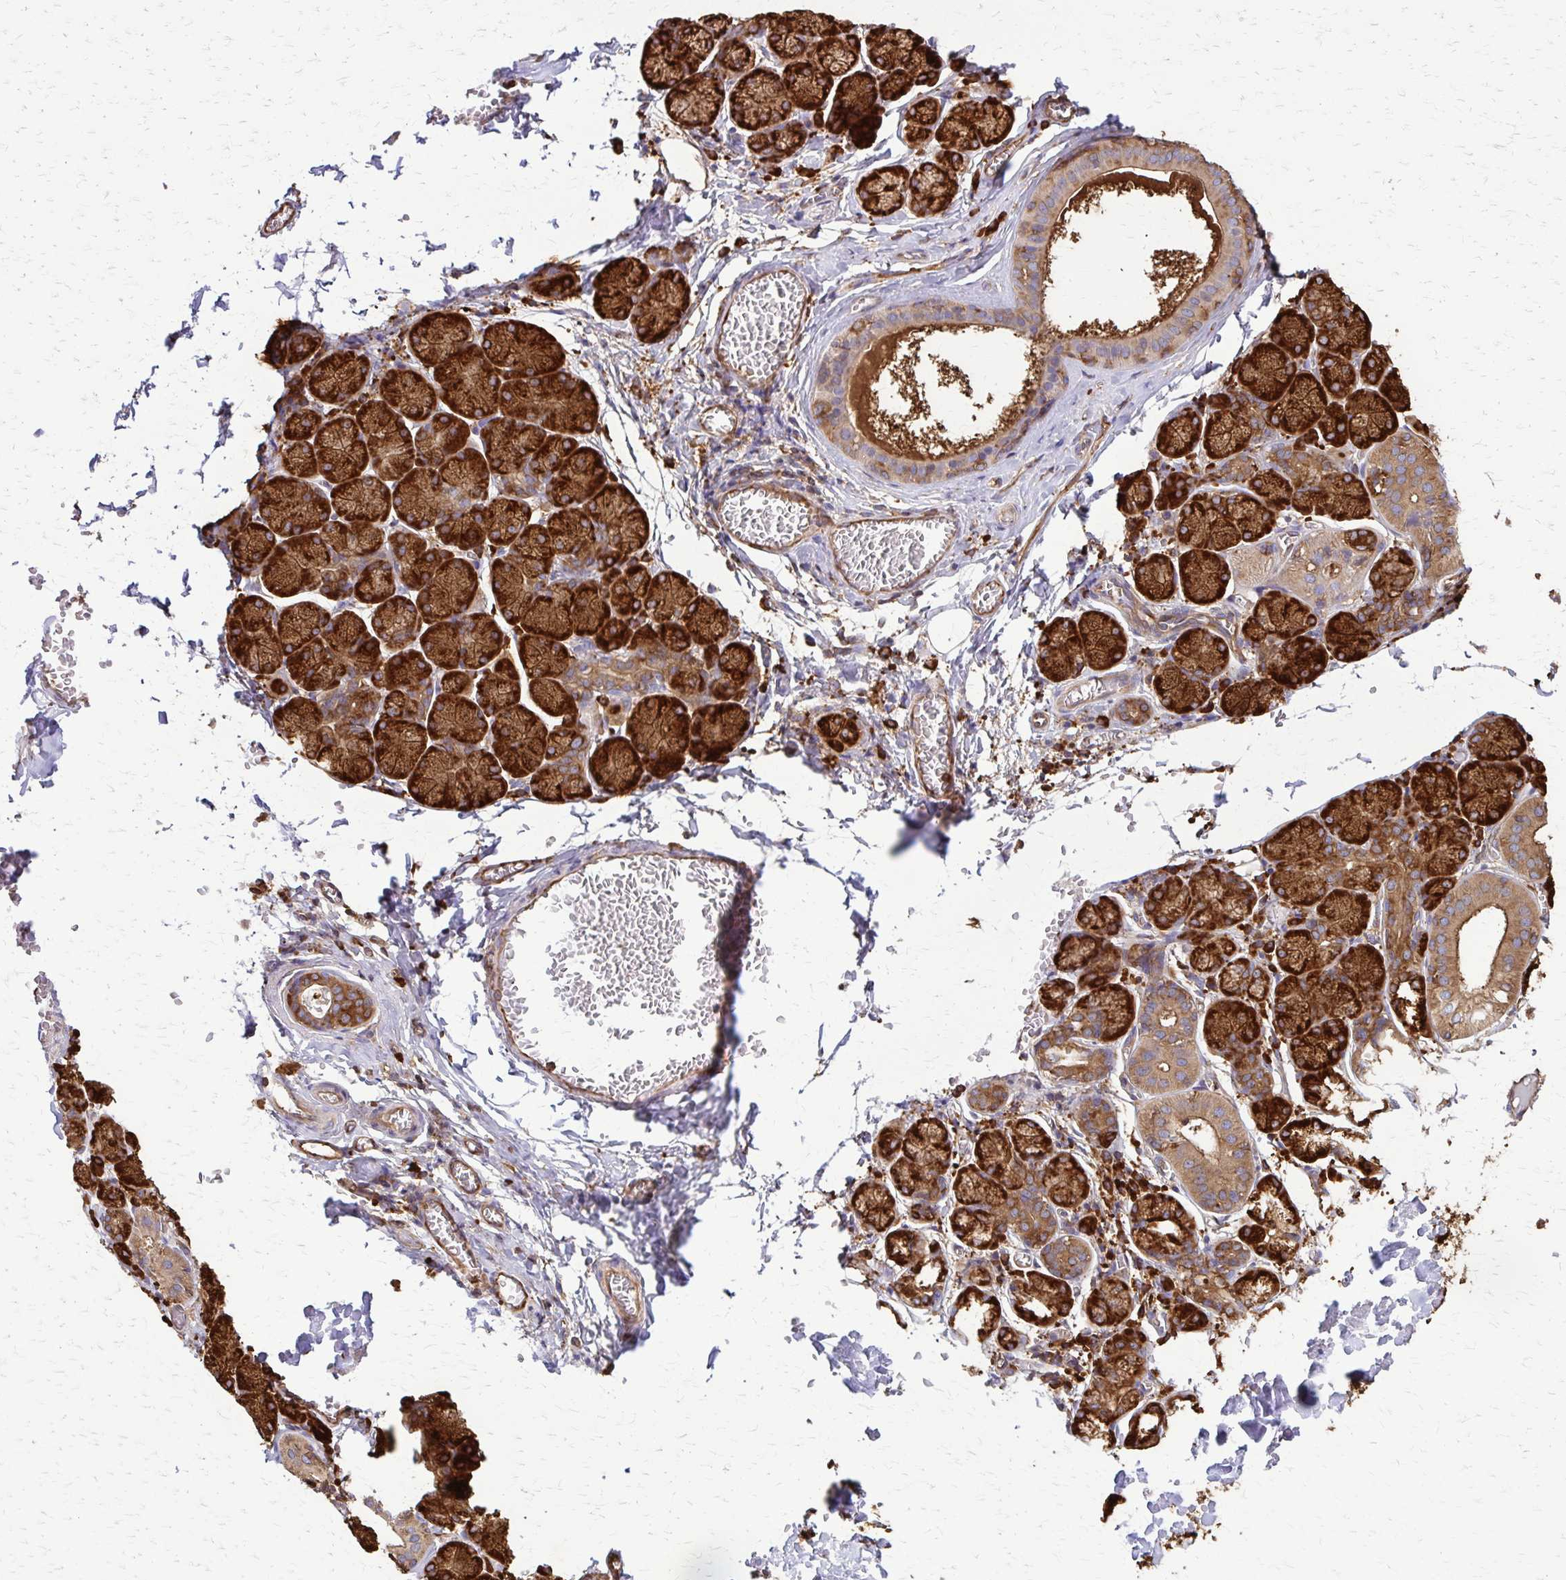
{"staining": {"intensity": "strong", "quantity": ">75%", "location": "cytoplasmic/membranous"}, "tissue": "salivary gland", "cell_type": "Glandular cells", "image_type": "normal", "snomed": [{"axis": "morphology", "description": "Normal tissue, NOS"}, {"axis": "topography", "description": "Salivary gland"}], "caption": "A brown stain shows strong cytoplasmic/membranous expression of a protein in glandular cells of normal human salivary gland.", "gene": "EEF2", "patient": {"sex": "female", "age": 24}}